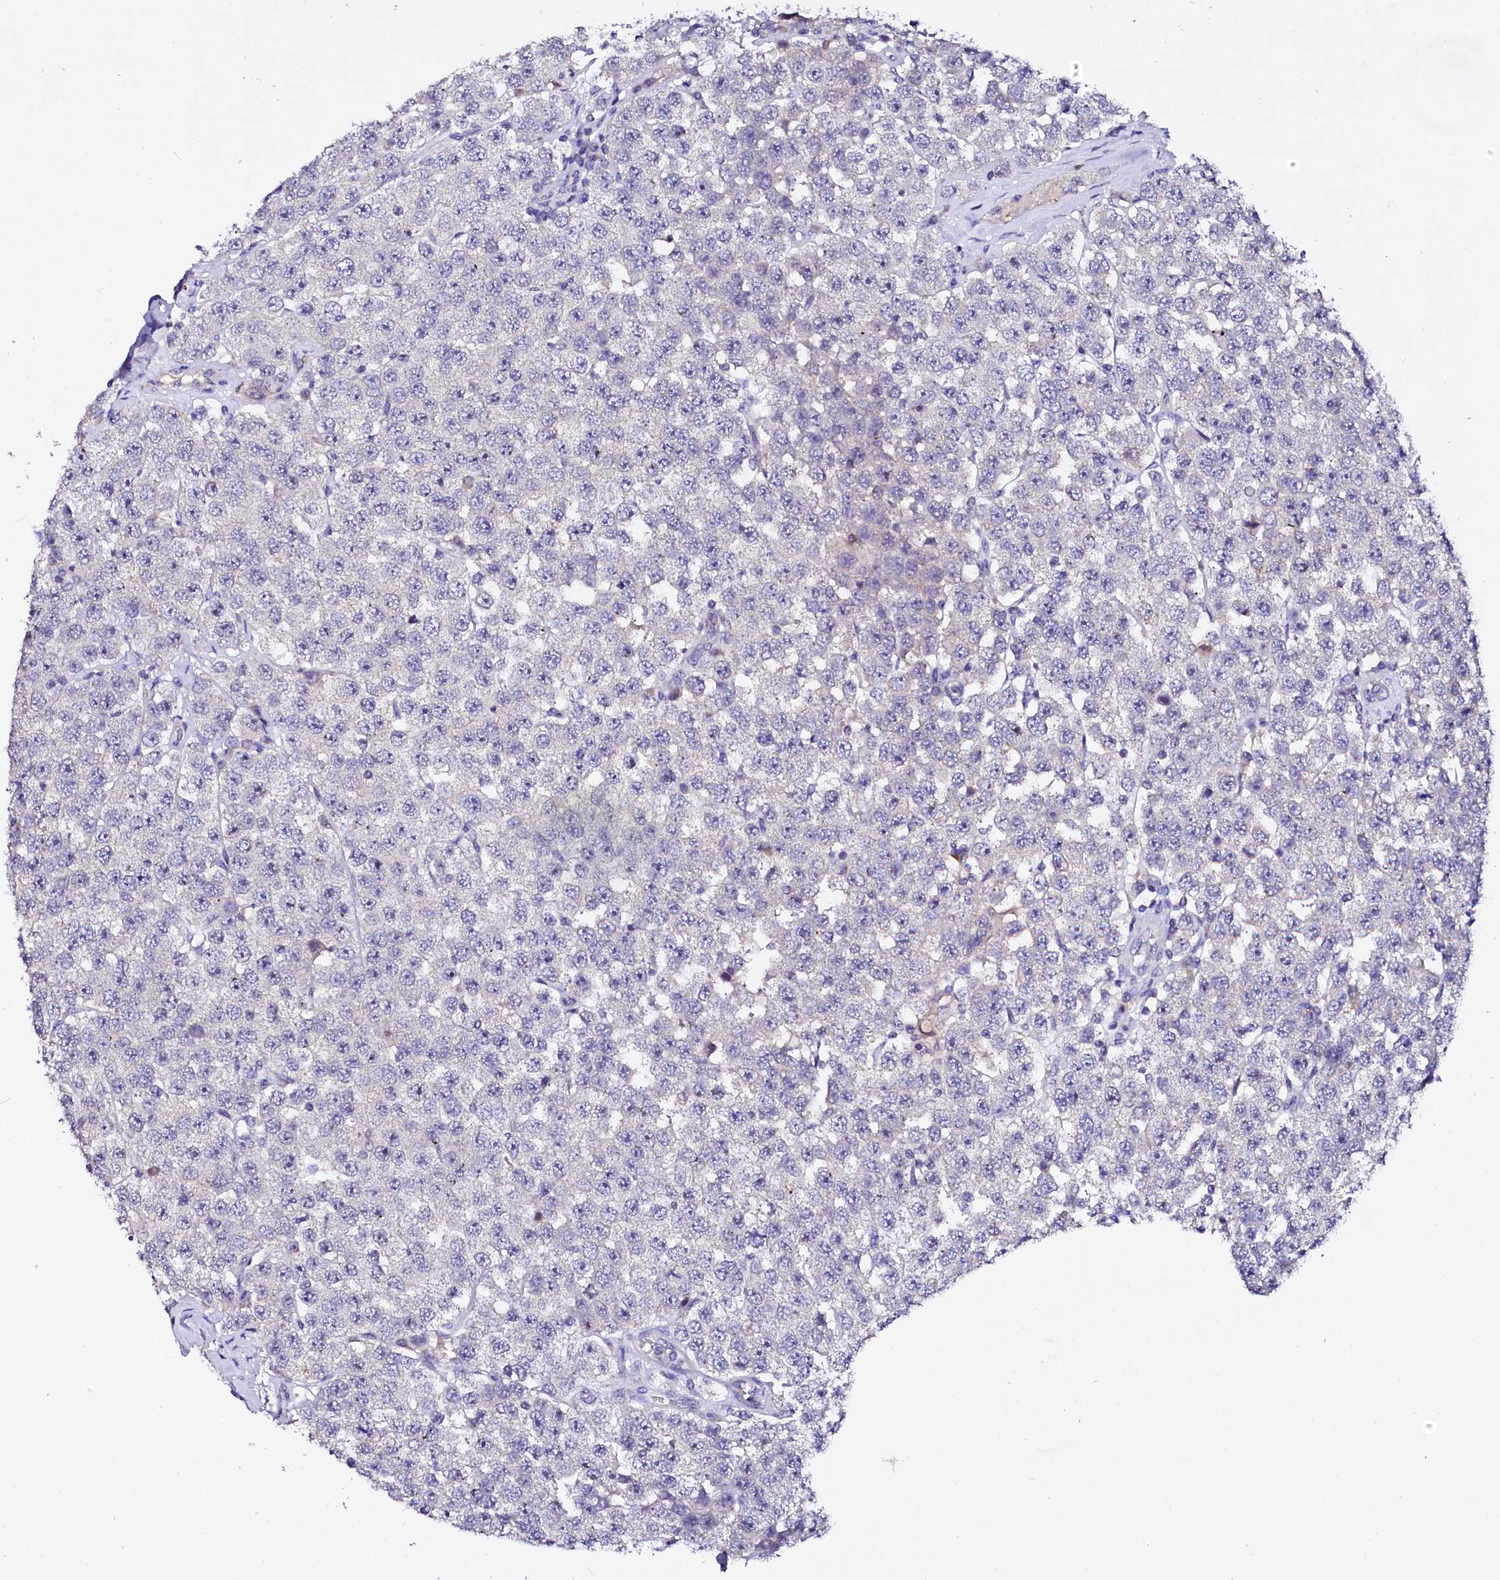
{"staining": {"intensity": "negative", "quantity": "none", "location": "none"}, "tissue": "testis cancer", "cell_type": "Tumor cells", "image_type": "cancer", "snomed": [{"axis": "morphology", "description": "Seminoma, NOS"}, {"axis": "topography", "description": "Testis"}], "caption": "An immunohistochemistry (IHC) histopathology image of seminoma (testis) is shown. There is no staining in tumor cells of seminoma (testis).", "gene": "NALF1", "patient": {"sex": "male", "age": 28}}